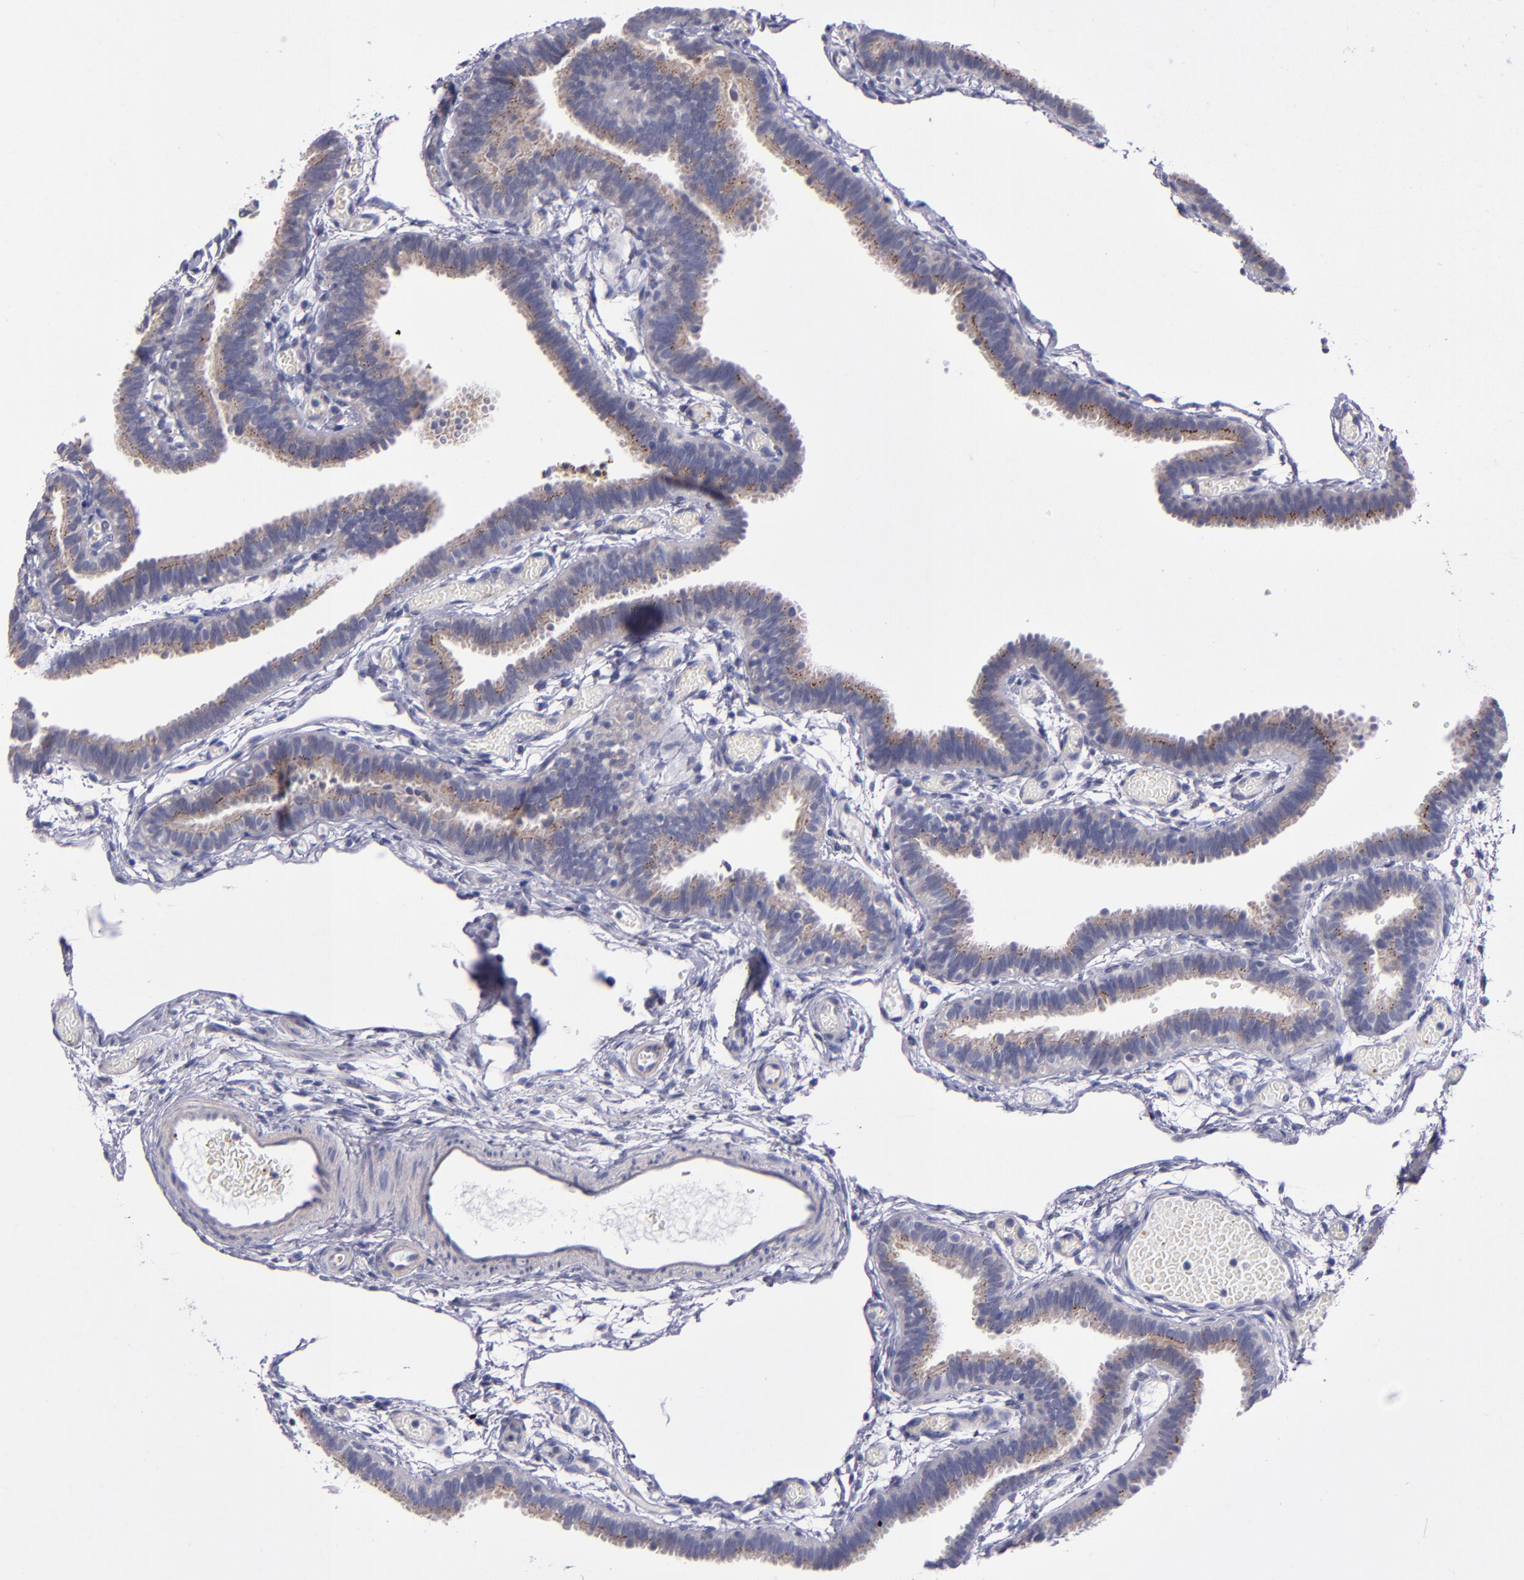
{"staining": {"intensity": "strong", "quantity": ">75%", "location": "cytoplasmic/membranous"}, "tissue": "fallopian tube", "cell_type": "Glandular cells", "image_type": "normal", "snomed": [{"axis": "morphology", "description": "Normal tissue, NOS"}, {"axis": "topography", "description": "Fallopian tube"}], "caption": "Normal fallopian tube demonstrates strong cytoplasmic/membranous expression in approximately >75% of glandular cells, visualized by immunohistochemistry.", "gene": "RAB41", "patient": {"sex": "female", "age": 29}}